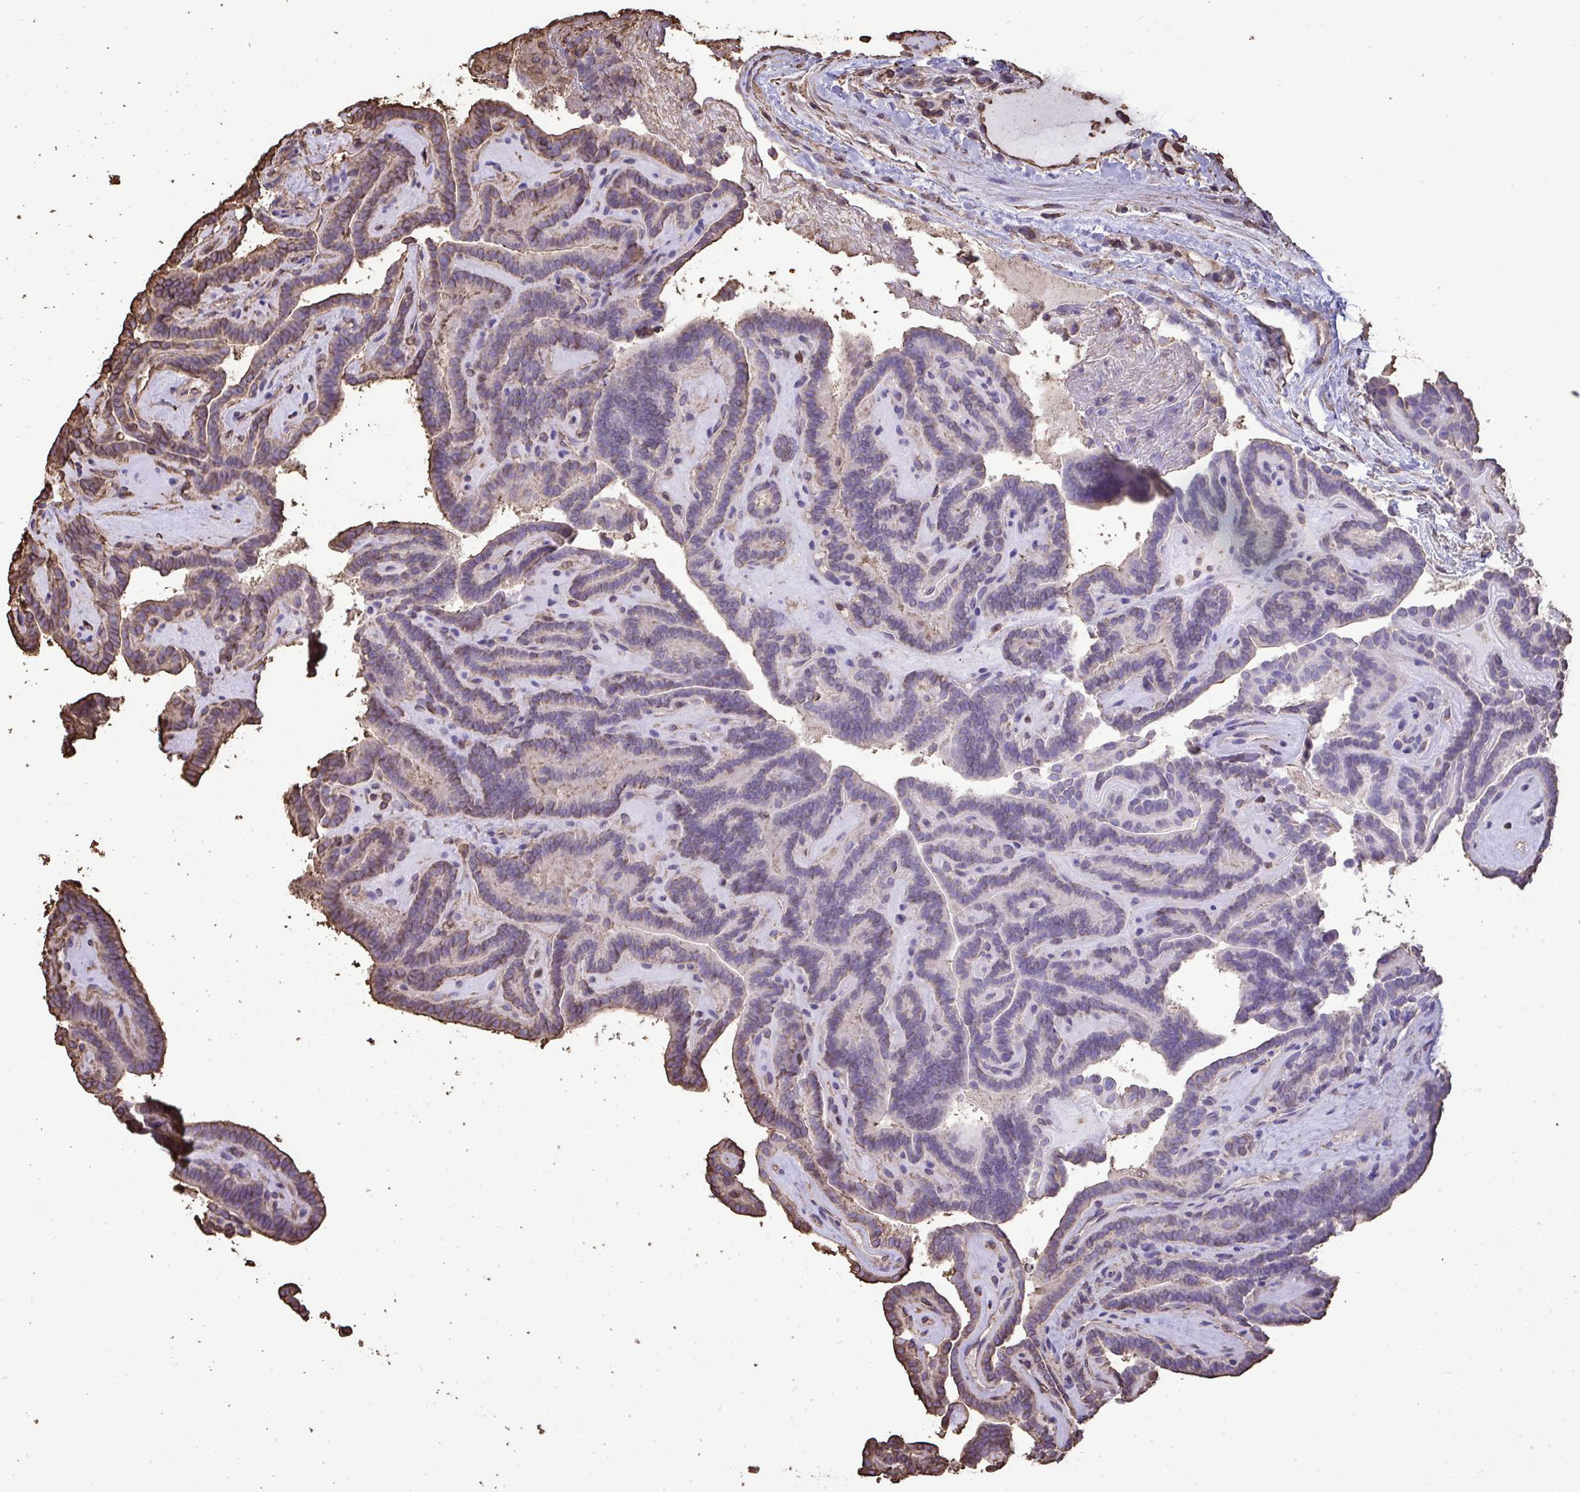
{"staining": {"intensity": "weak", "quantity": "25%-75%", "location": "cytoplasmic/membranous"}, "tissue": "thyroid cancer", "cell_type": "Tumor cells", "image_type": "cancer", "snomed": [{"axis": "morphology", "description": "Papillary adenocarcinoma, NOS"}, {"axis": "topography", "description": "Thyroid gland"}], "caption": "Tumor cells demonstrate low levels of weak cytoplasmic/membranous positivity in approximately 25%-75% of cells in papillary adenocarcinoma (thyroid).", "gene": "ANXA5", "patient": {"sex": "female", "age": 21}}